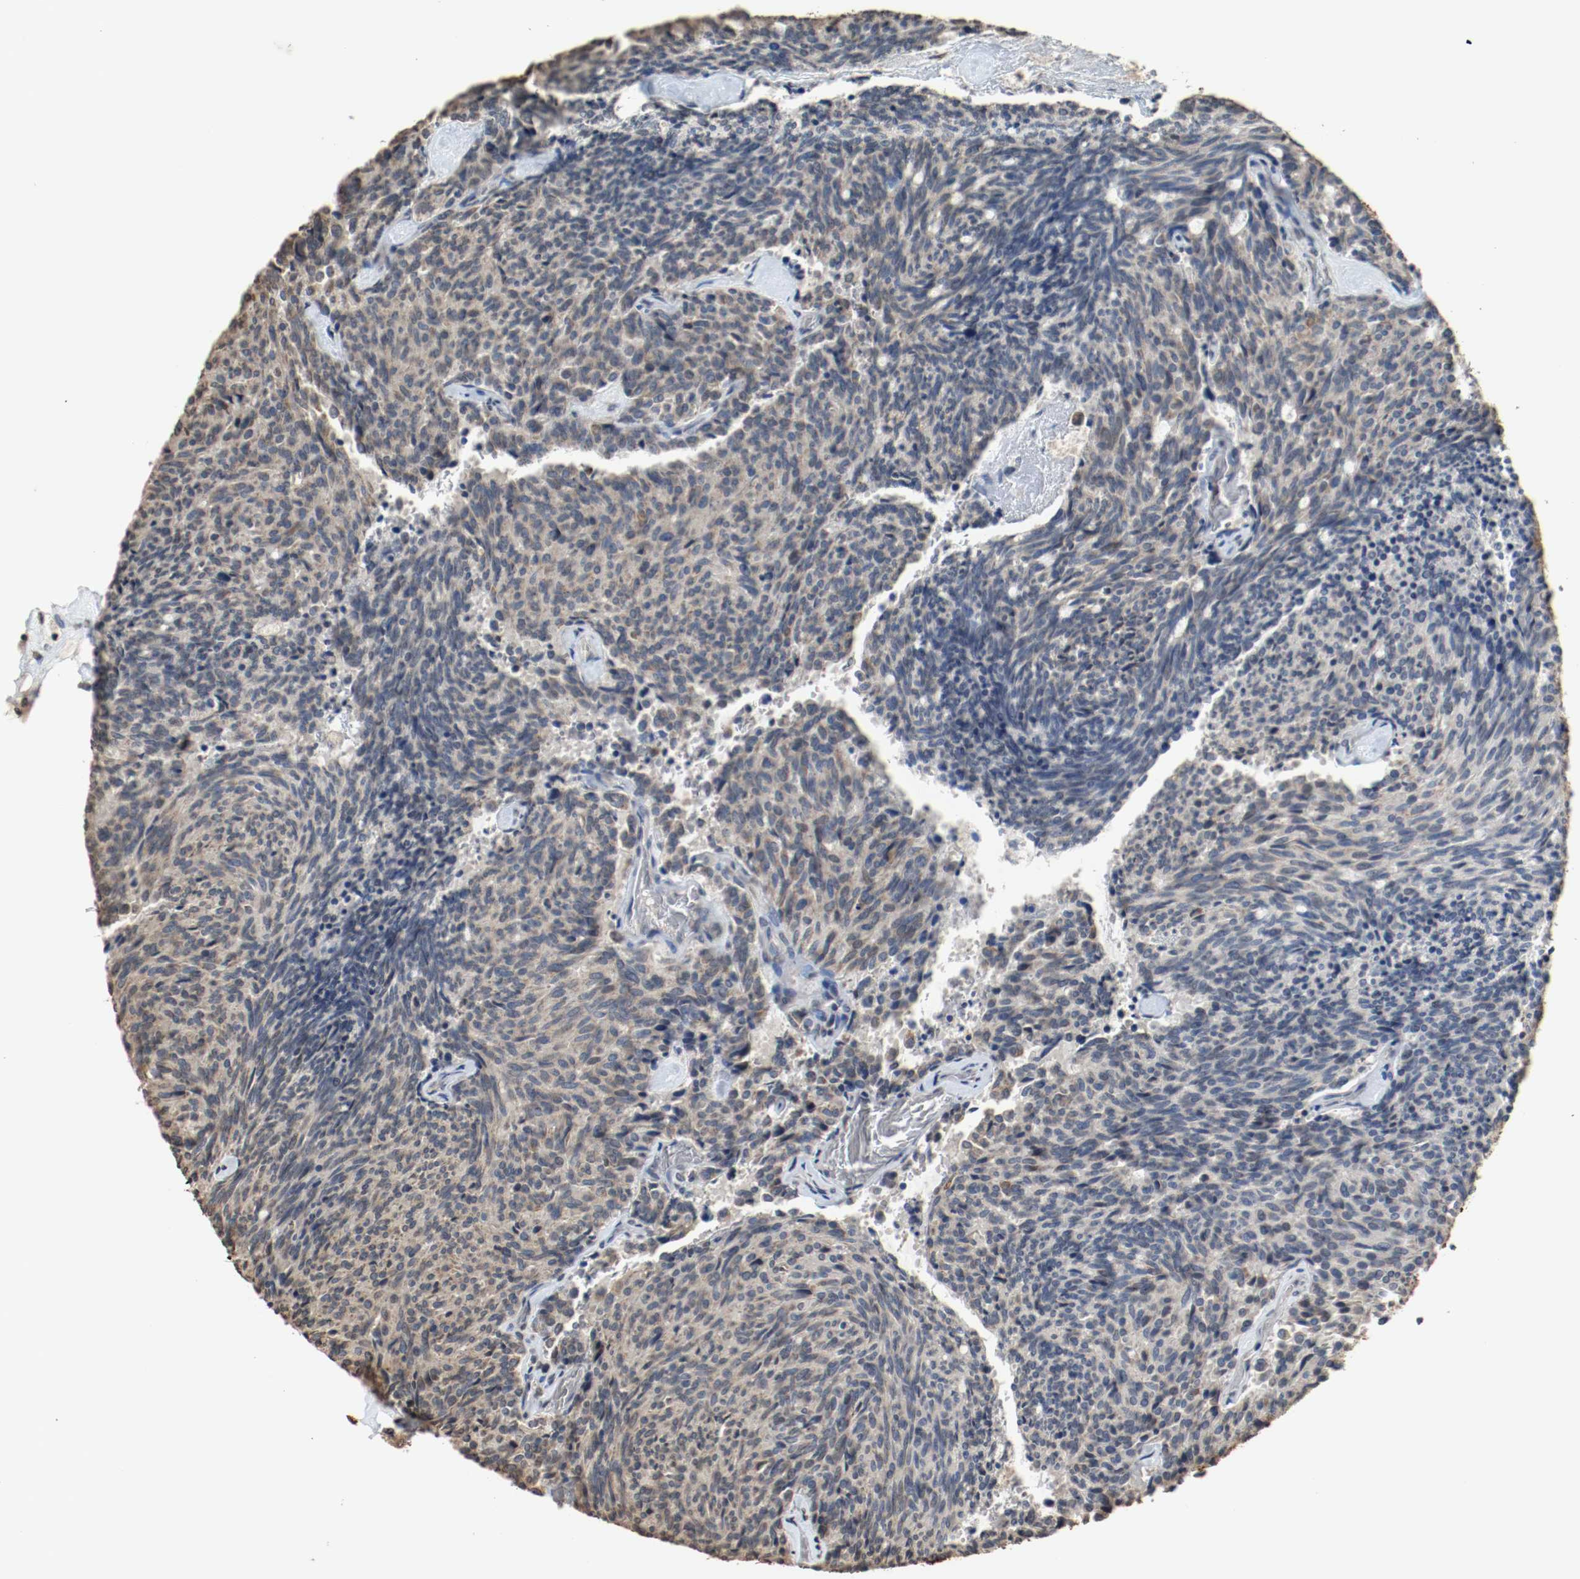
{"staining": {"intensity": "weak", "quantity": ">75%", "location": "cytoplasmic/membranous"}, "tissue": "carcinoid", "cell_type": "Tumor cells", "image_type": "cancer", "snomed": [{"axis": "morphology", "description": "Carcinoid, malignant, NOS"}, {"axis": "topography", "description": "Pancreas"}], "caption": "A brown stain labels weak cytoplasmic/membranous staining of a protein in carcinoid (malignant) tumor cells.", "gene": "RTN4", "patient": {"sex": "female", "age": 54}}